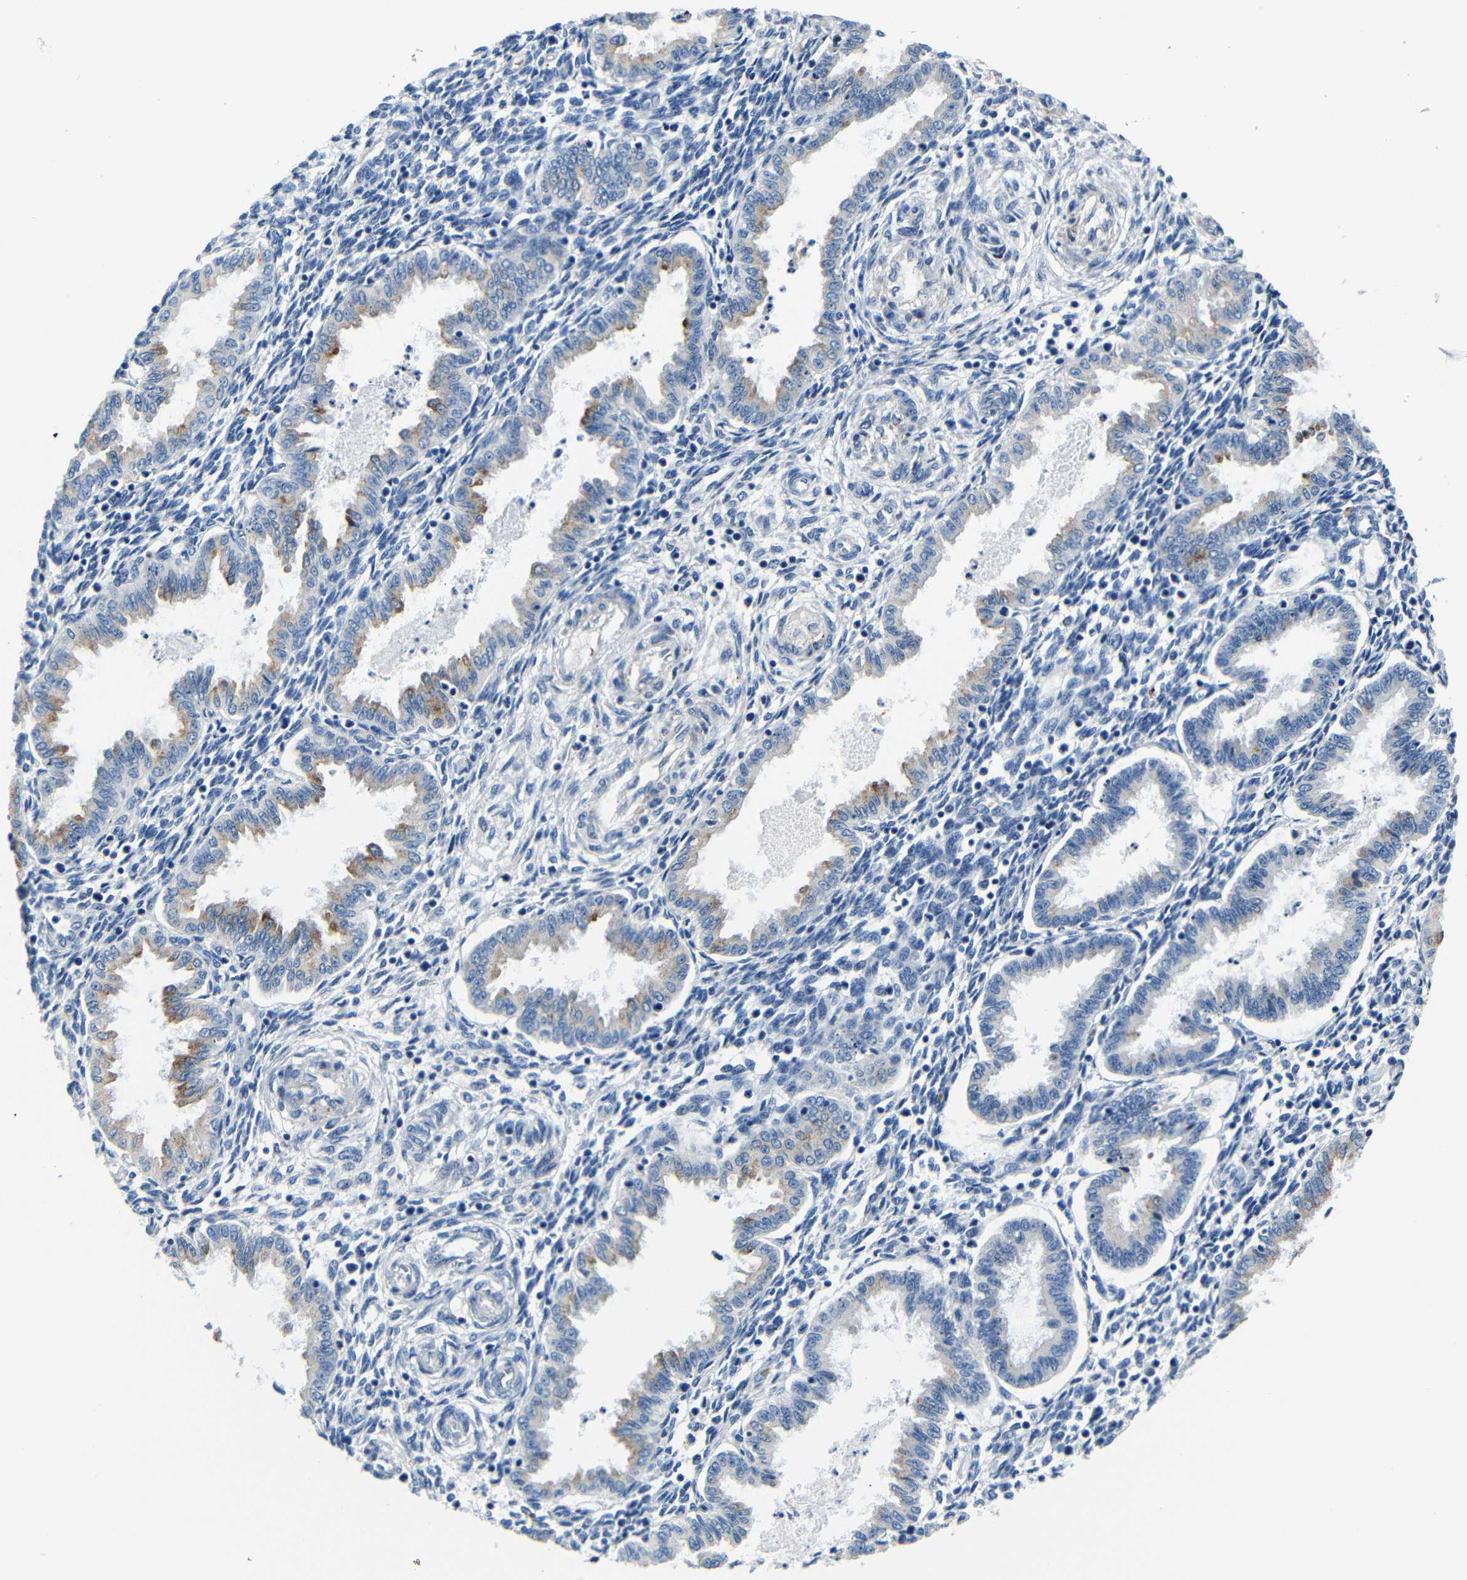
{"staining": {"intensity": "negative", "quantity": "none", "location": "none"}, "tissue": "endometrium", "cell_type": "Cells in endometrial stroma", "image_type": "normal", "snomed": [{"axis": "morphology", "description": "Normal tissue, NOS"}, {"axis": "topography", "description": "Endometrium"}], "caption": "This is an IHC histopathology image of benign endometrium. There is no positivity in cells in endometrial stroma.", "gene": "TNFAIP1", "patient": {"sex": "female", "age": 33}}